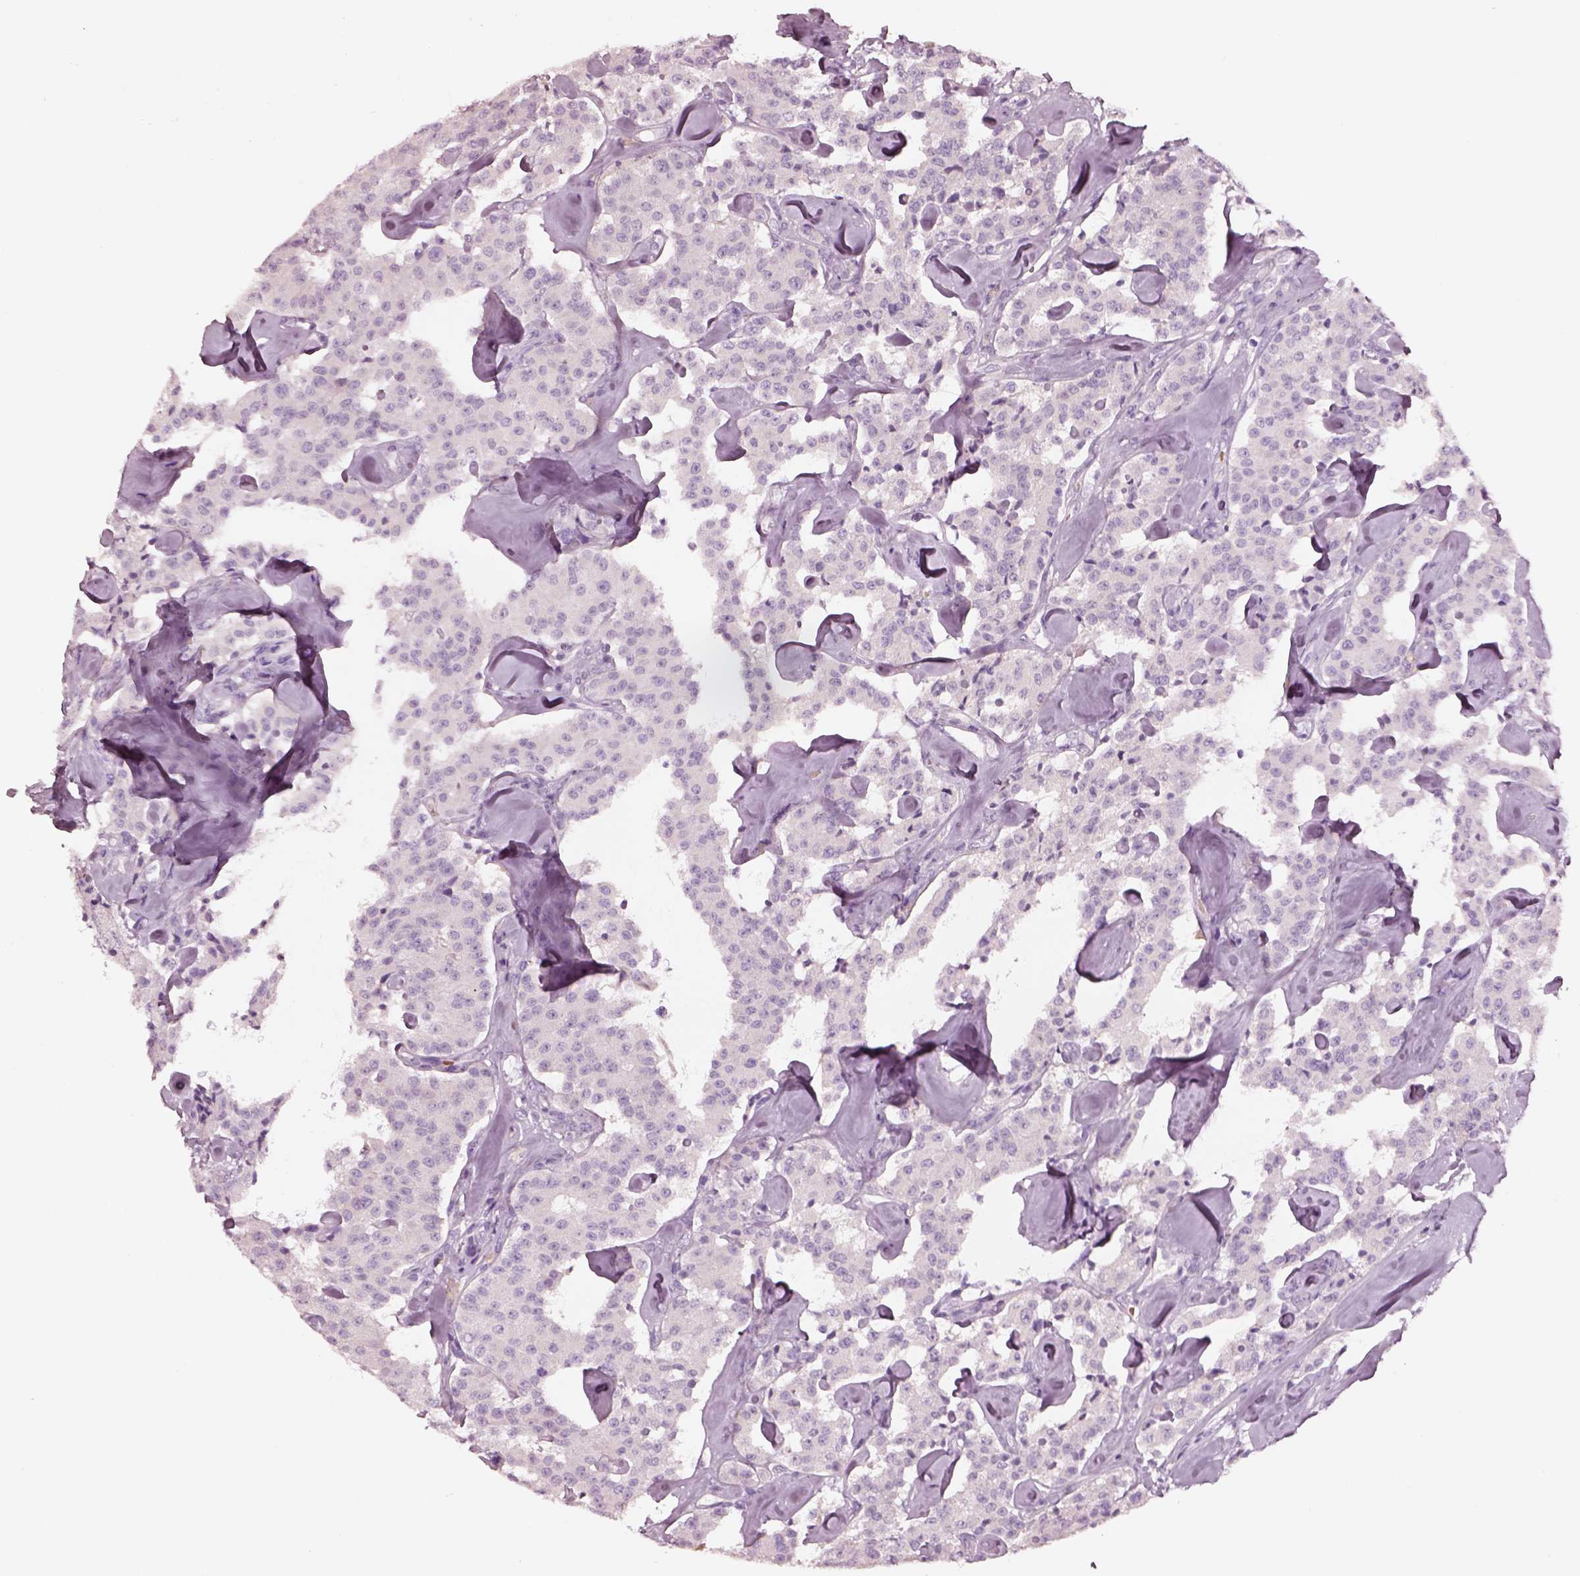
{"staining": {"intensity": "negative", "quantity": "none", "location": "none"}, "tissue": "carcinoid", "cell_type": "Tumor cells", "image_type": "cancer", "snomed": [{"axis": "morphology", "description": "Carcinoid, malignant, NOS"}, {"axis": "topography", "description": "Pancreas"}], "caption": "DAB immunohistochemical staining of human carcinoid reveals no significant positivity in tumor cells.", "gene": "ELSPBP1", "patient": {"sex": "male", "age": 41}}